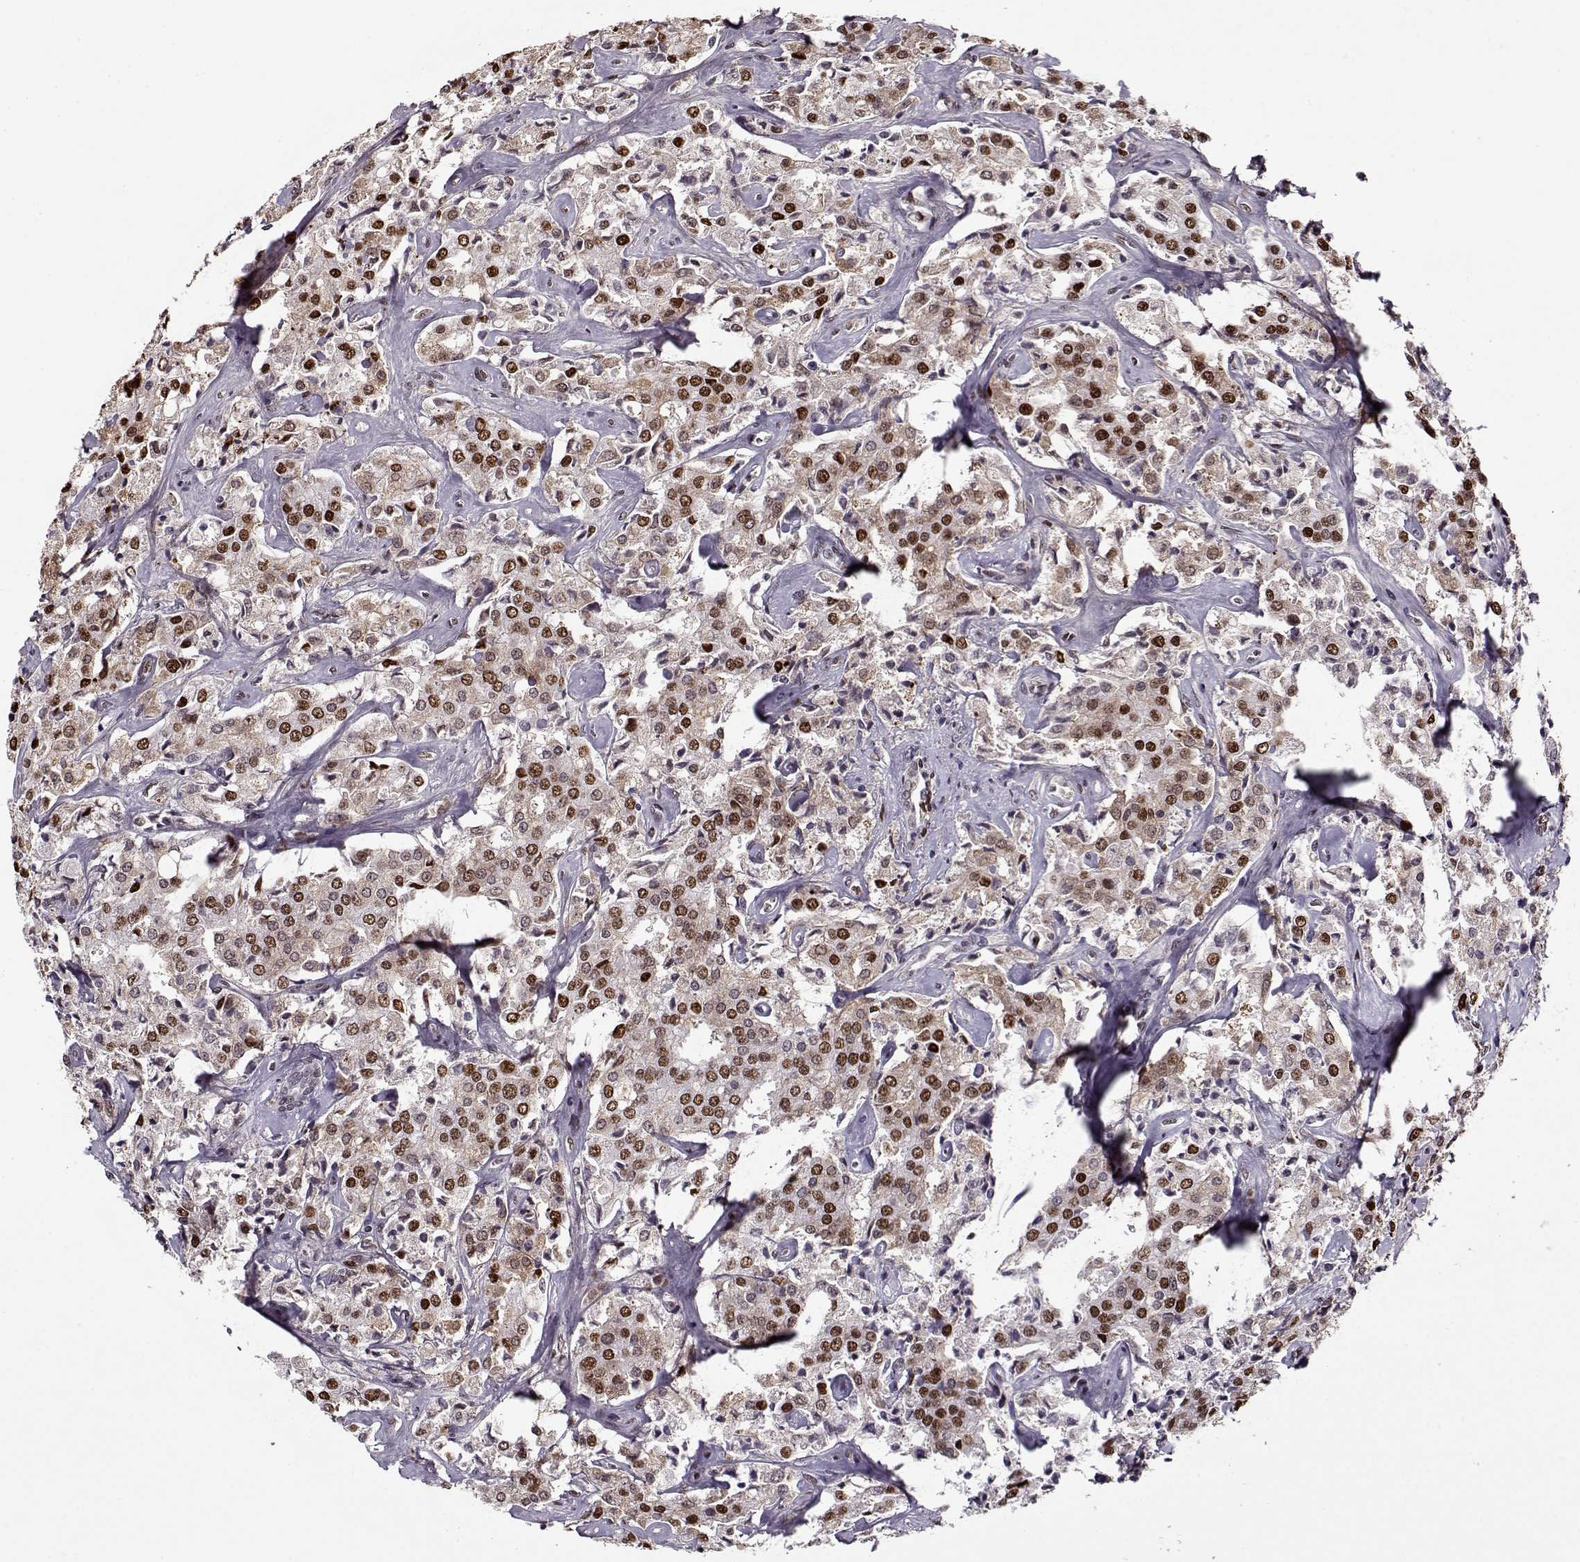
{"staining": {"intensity": "moderate", "quantity": ">75%", "location": "nuclear"}, "tissue": "prostate cancer", "cell_type": "Tumor cells", "image_type": "cancer", "snomed": [{"axis": "morphology", "description": "Adenocarcinoma, NOS"}, {"axis": "topography", "description": "Prostate"}], "caption": "Immunohistochemical staining of prostate cancer displays medium levels of moderate nuclear positivity in about >75% of tumor cells. The protein is shown in brown color, while the nuclei are stained blue.", "gene": "PRMT8", "patient": {"sex": "male", "age": 66}}